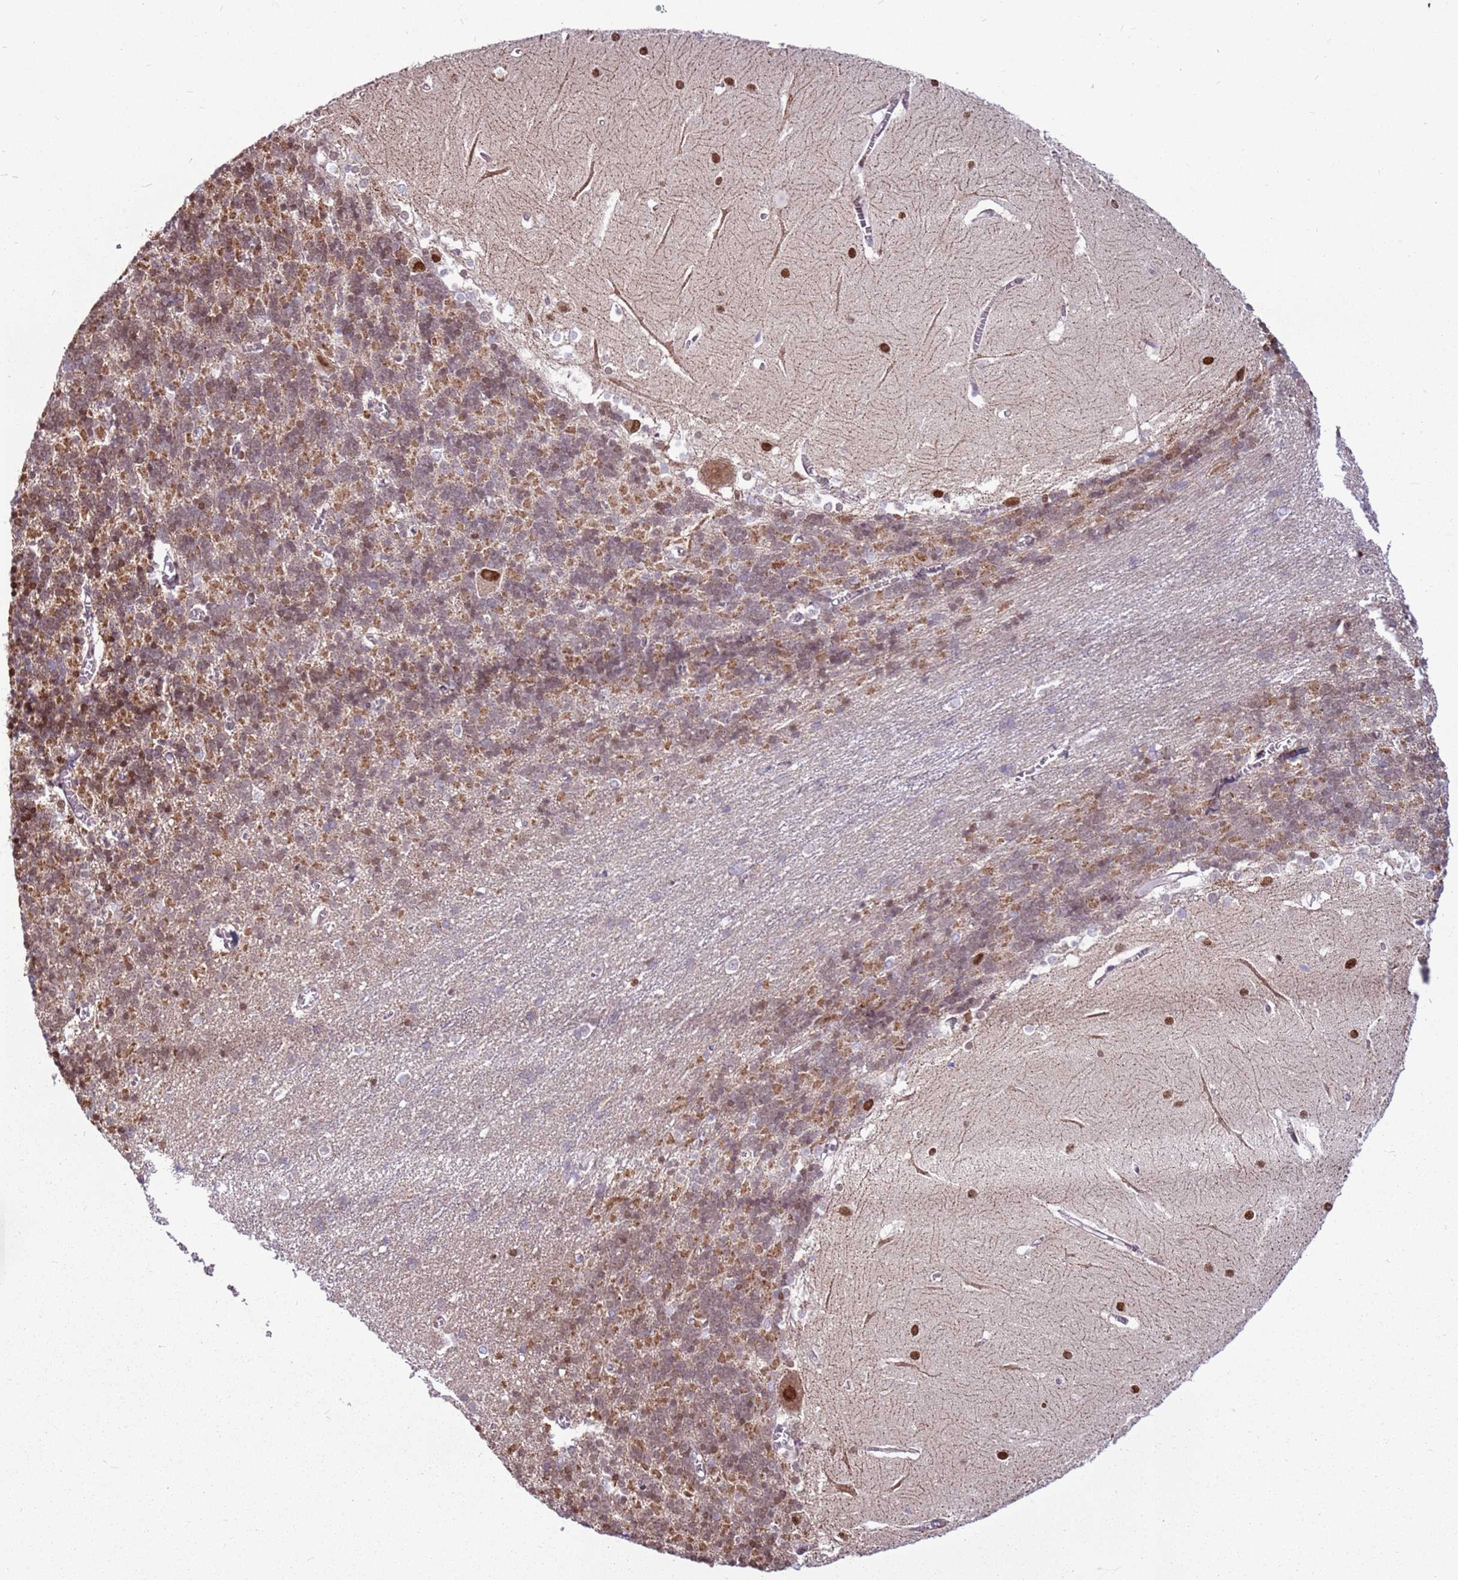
{"staining": {"intensity": "moderate", "quantity": "25%-75%", "location": "cytoplasmic/membranous,nuclear"}, "tissue": "cerebellum", "cell_type": "Cells in granular layer", "image_type": "normal", "snomed": [{"axis": "morphology", "description": "Normal tissue, NOS"}, {"axis": "topography", "description": "Cerebellum"}], "caption": "Immunohistochemistry (IHC) of unremarkable cerebellum displays medium levels of moderate cytoplasmic/membranous,nuclear positivity in about 25%-75% of cells in granular layer.", "gene": "PCTP", "patient": {"sex": "male", "age": 37}}